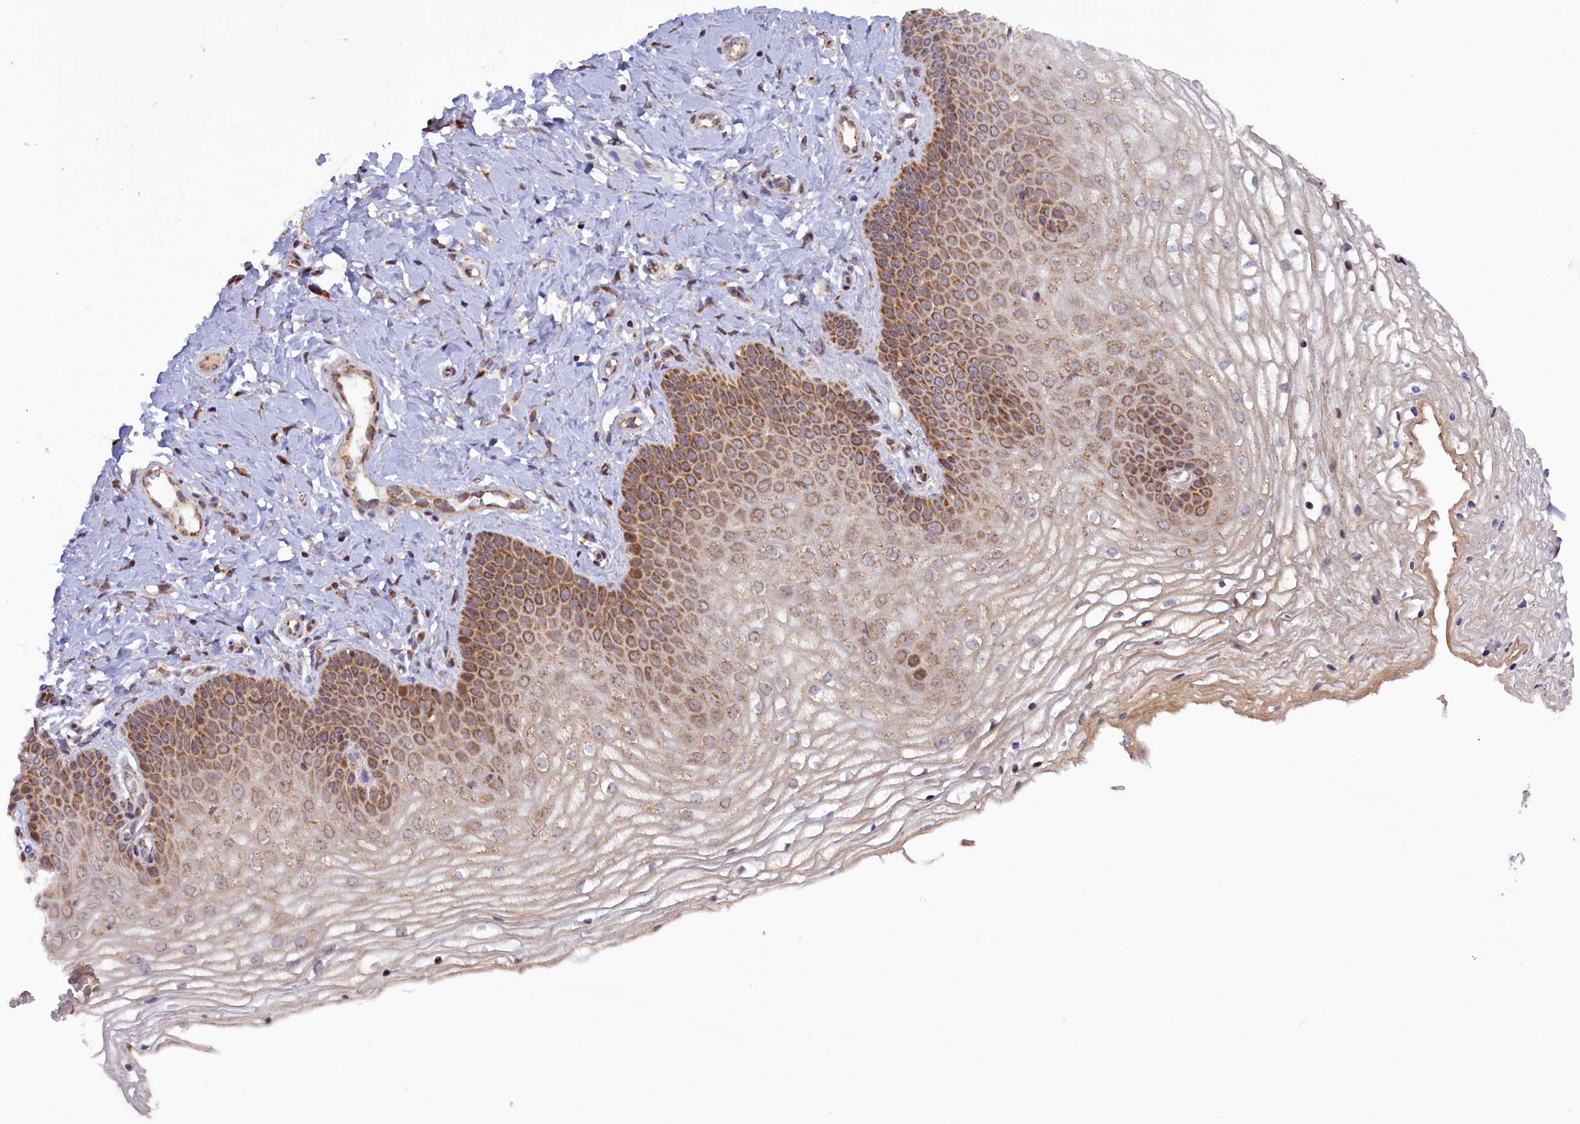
{"staining": {"intensity": "strong", "quantity": "25%-75%", "location": "cytoplasmic/membranous"}, "tissue": "vagina", "cell_type": "Squamous epithelial cells", "image_type": "normal", "snomed": [{"axis": "morphology", "description": "Normal tissue, NOS"}, {"axis": "topography", "description": "Vagina"}], "caption": "Immunohistochemistry (IHC) staining of benign vagina, which displays high levels of strong cytoplasmic/membranous expression in approximately 25%-75% of squamous epithelial cells indicating strong cytoplasmic/membranous protein positivity. The staining was performed using DAB (3,3'-diaminobenzidine) (brown) for protein detection and nuclei were counterstained in hematoxylin (blue).", "gene": "DUS3L", "patient": {"sex": "female", "age": 68}}